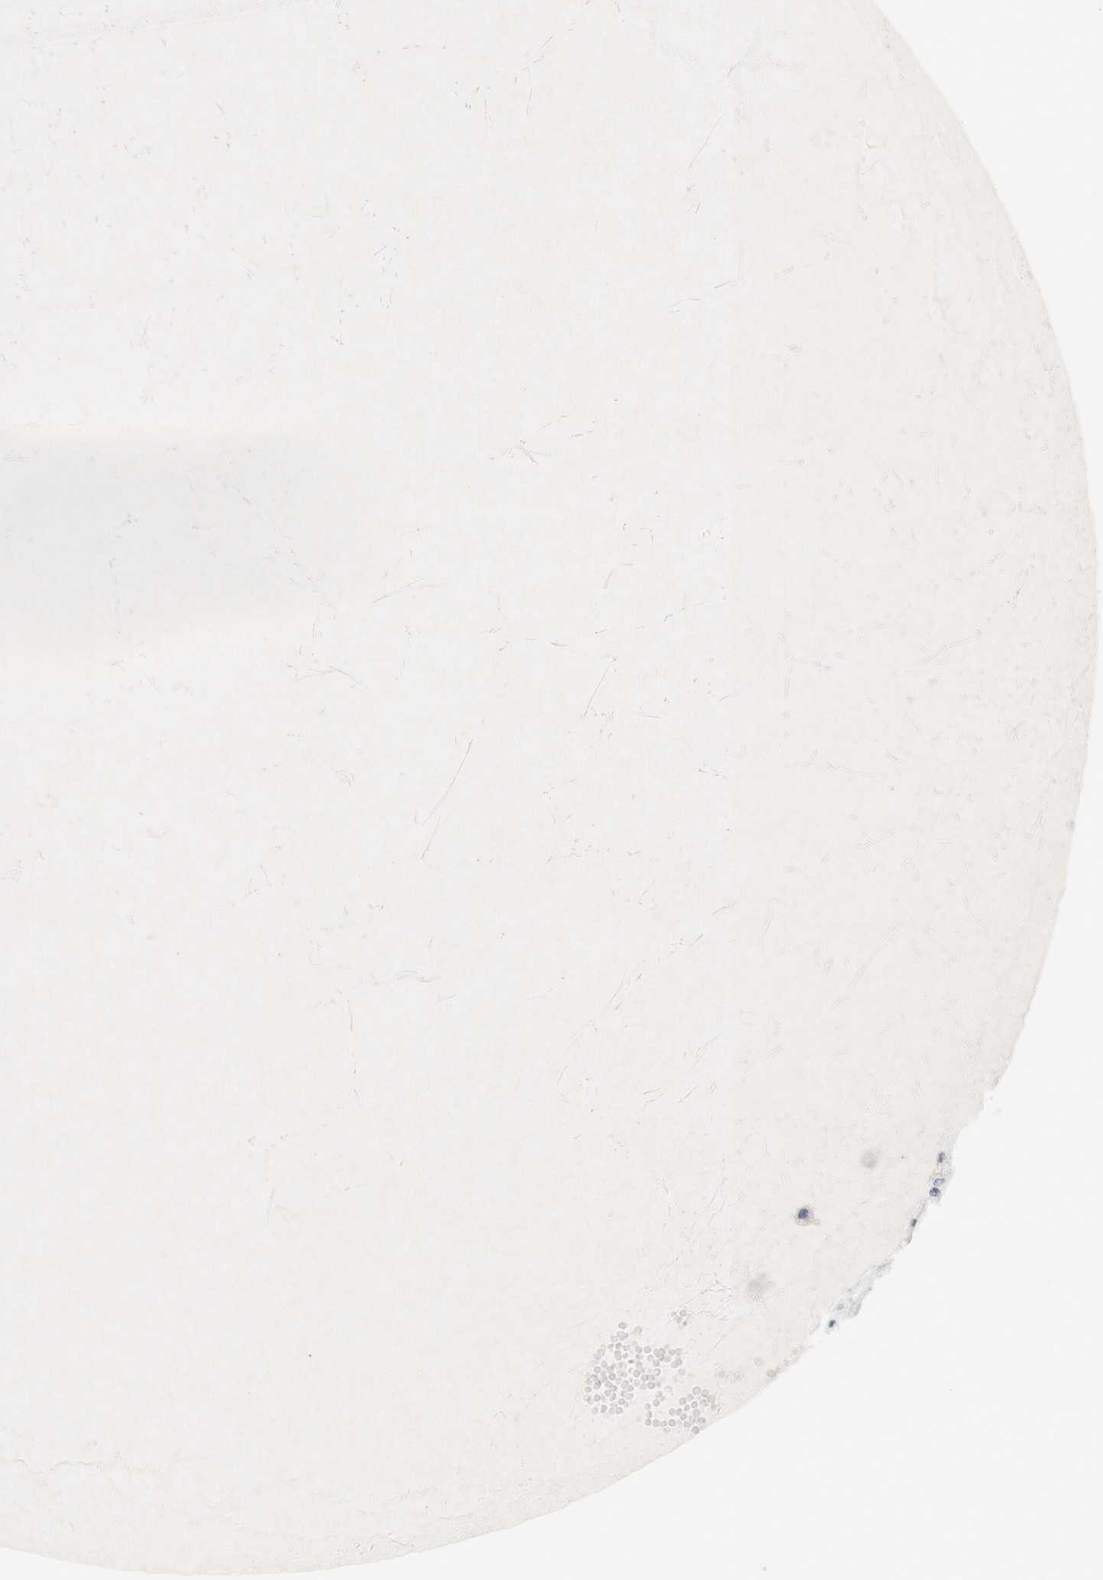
{"staining": {"intensity": "negative", "quantity": "none", "location": "none"}, "tissue": "renal cancer", "cell_type": "Tumor cells", "image_type": "cancer", "snomed": [{"axis": "morphology", "description": "Adenocarcinoma, NOS"}, {"axis": "topography", "description": "Kidney"}], "caption": "Immunohistochemistry (IHC) image of neoplastic tissue: renal cancer stained with DAB (3,3'-diaminobenzidine) displays no significant protein positivity in tumor cells. (Brightfield microscopy of DAB (3,3'-diaminobenzidine) IHC at high magnification).", "gene": "PPP1R14A", "patient": {"sex": "male", "age": 56}}